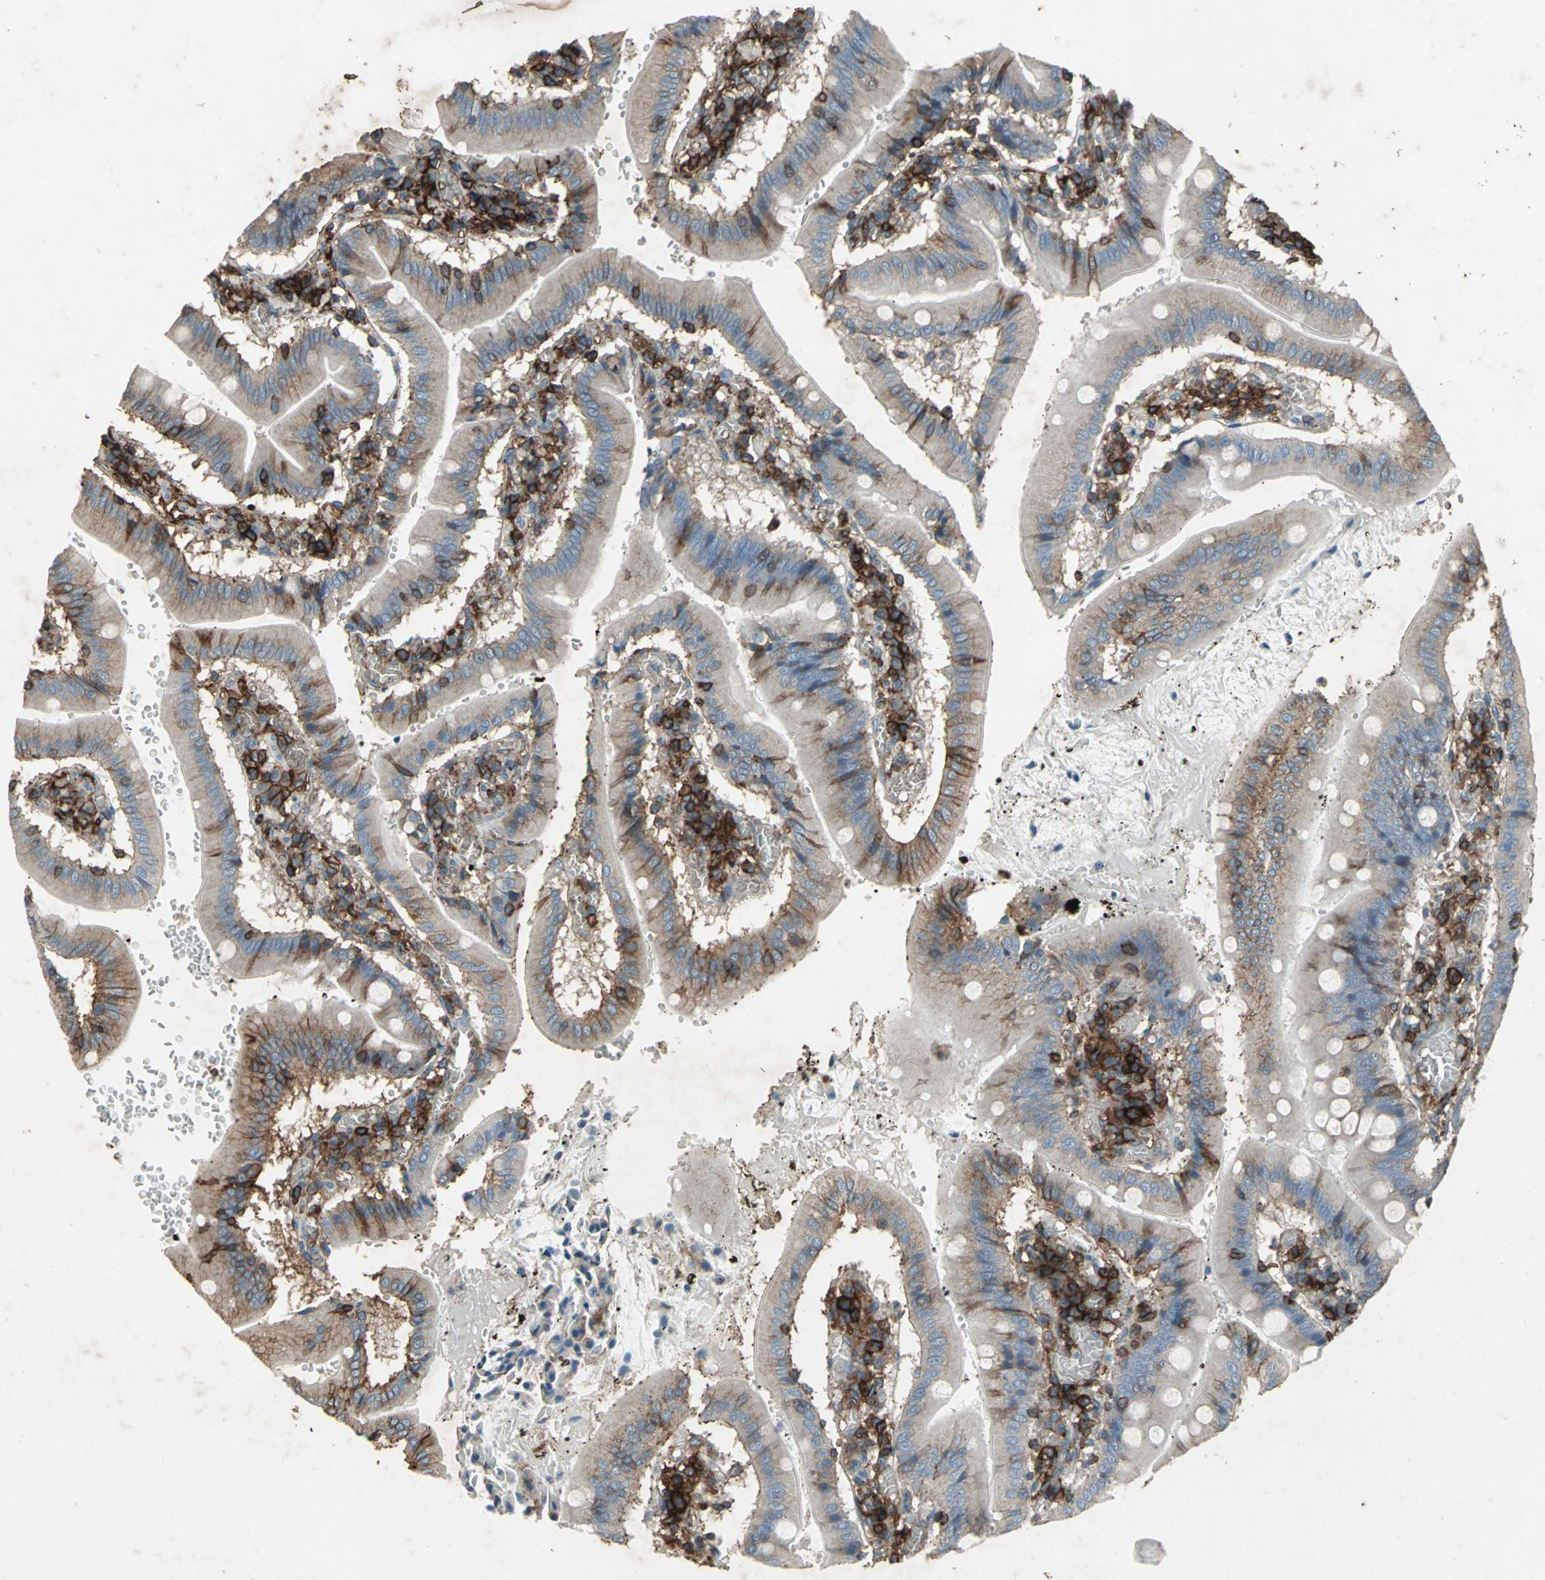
{"staining": {"intensity": "strong", "quantity": "<25%", "location": "cytoplasmic/membranous"}, "tissue": "small intestine", "cell_type": "Glandular cells", "image_type": "normal", "snomed": [{"axis": "morphology", "description": "Normal tissue, NOS"}, {"axis": "topography", "description": "Small intestine"}], "caption": "IHC micrograph of benign small intestine stained for a protein (brown), which shows medium levels of strong cytoplasmic/membranous expression in about <25% of glandular cells.", "gene": "CCR6", "patient": {"sex": "male", "age": 71}}